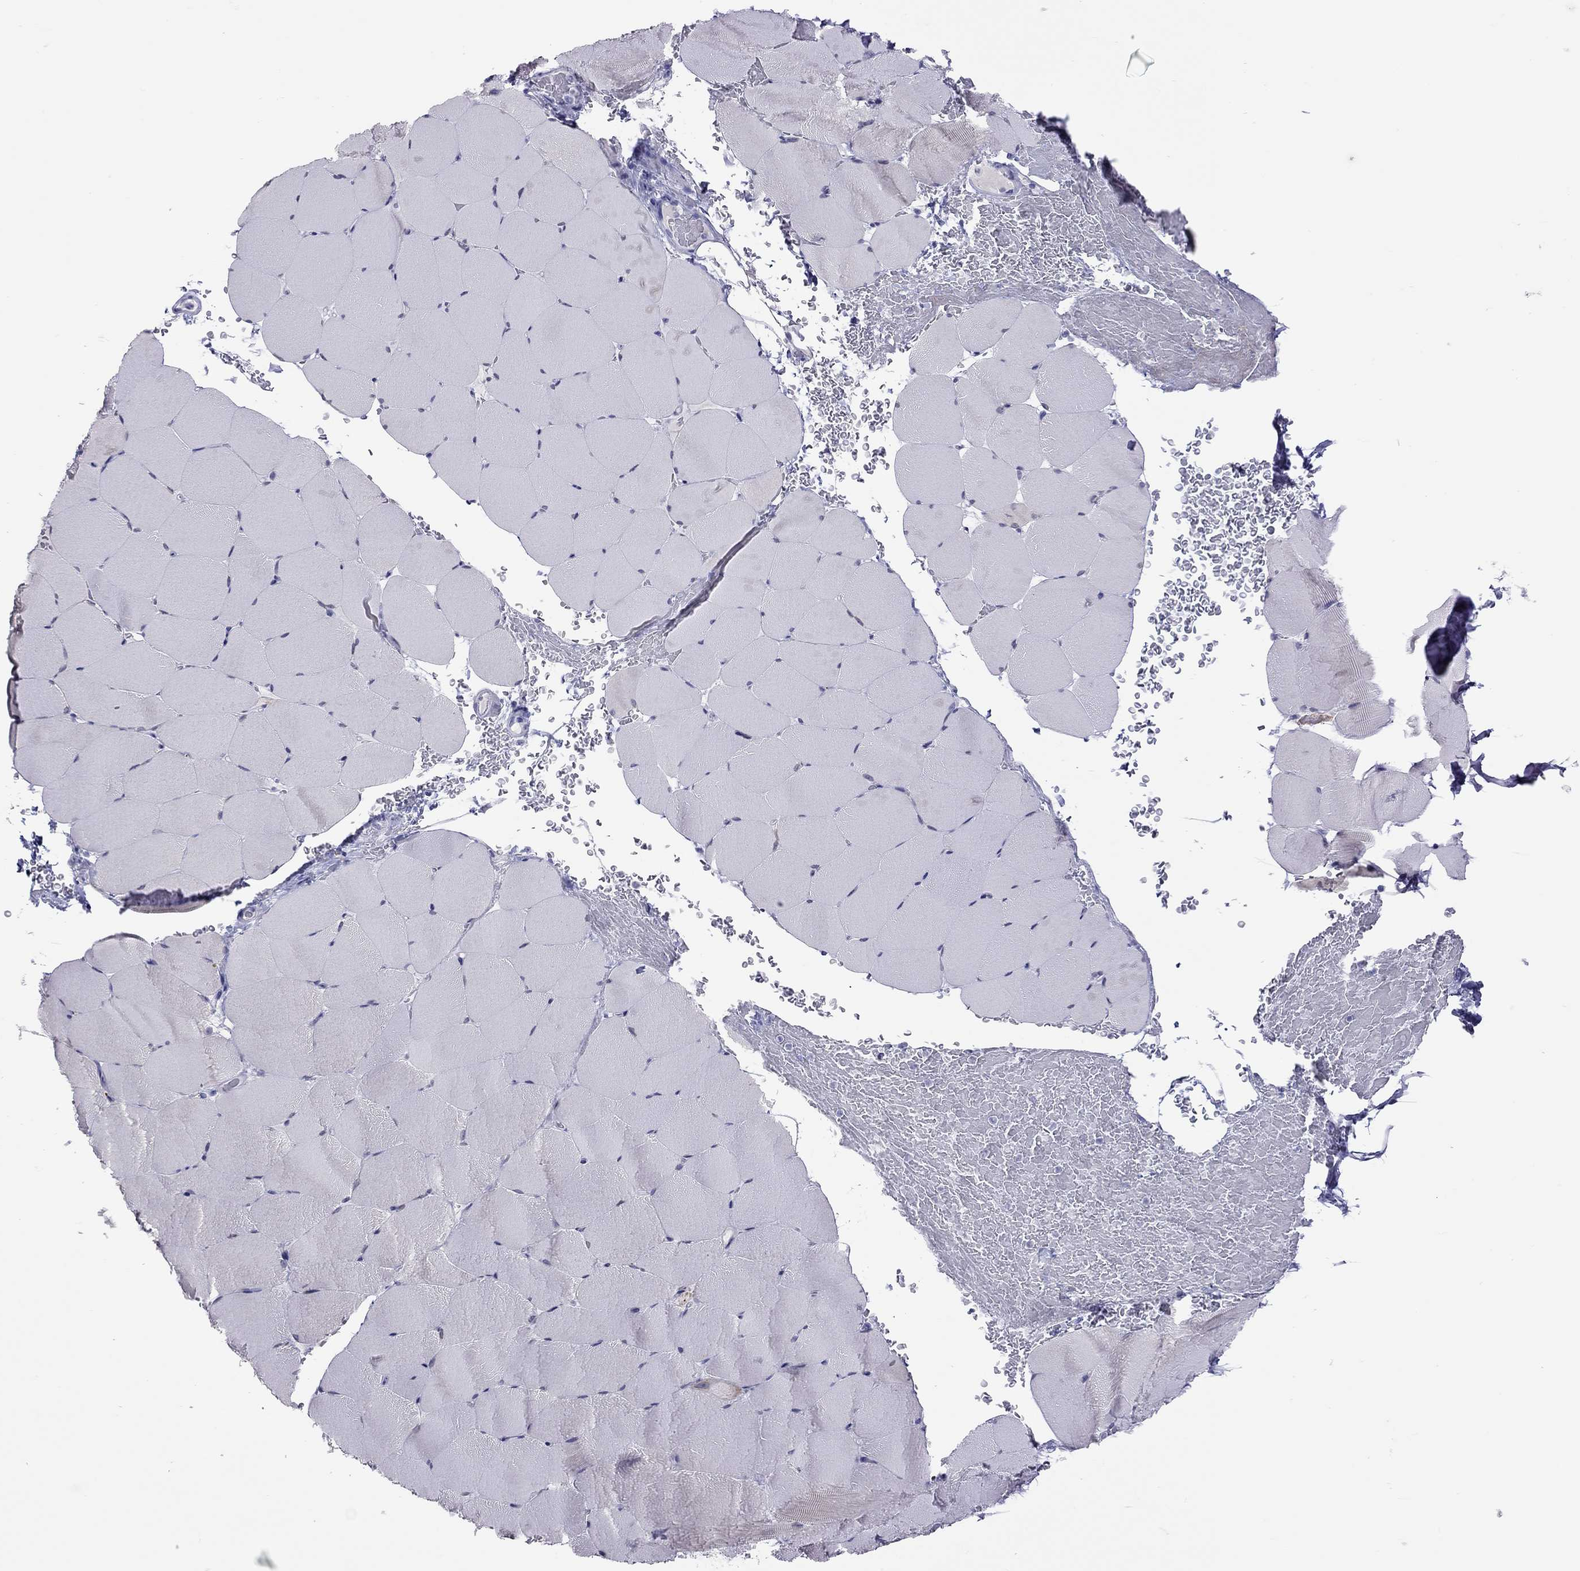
{"staining": {"intensity": "negative", "quantity": "none", "location": "none"}, "tissue": "skeletal muscle", "cell_type": "Myocytes", "image_type": "normal", "snomed": [{"axis": "morphology", "description": "Normal tissue, NOS"}, {"axis": "topography", "description": "Skeletal muscle"}], "caption": "Immunohistochemistry image of normal human skeletal muscle stained for a protein (brown), which displays no staining in myocytes.", "gene": "STAG3", "patient": {"sex": "female", "age": 37}}